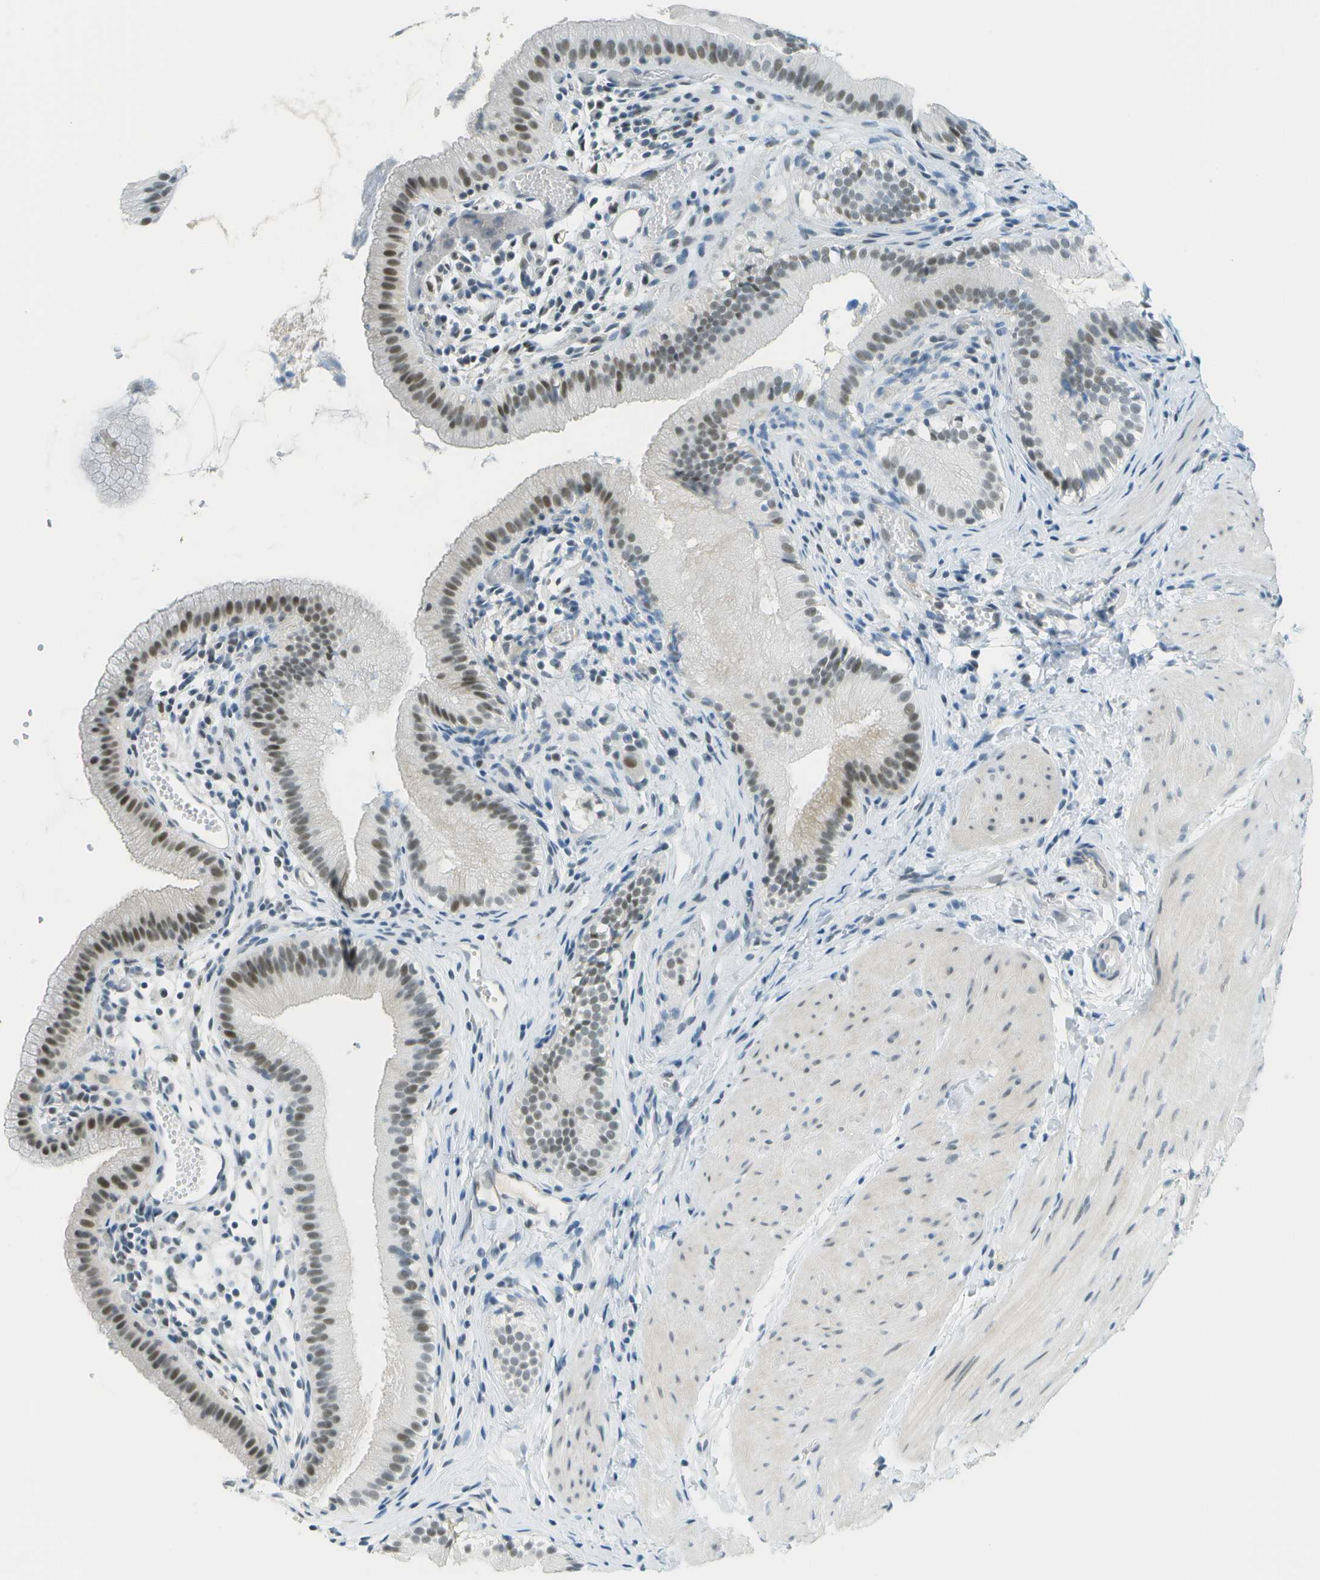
{"staining": {"intensity": "moderate", "quantity": "25%-75%", "location": "nuclear"}, "tissue": "gallbladder", "cell_type": "Glandular cells", "image_type": "normal", "snomed": [{"axis": "morphology", "description": "Normal tissue, NOS"}, {"axis": "topography", "description": "Gallbladder"}], "caption": "Immunohistochemistry (DAB (3,3'-diaminobenzidine)) staining of unremarkable human gallbladder reveals moderate nuclear protein staining in about 25%-75% of glandular cells. (brown staining indicates protein expression, while blue staining denotes nuclei).", "gene": "NEK11", "patient": {"sex": "female", "age": 26}}